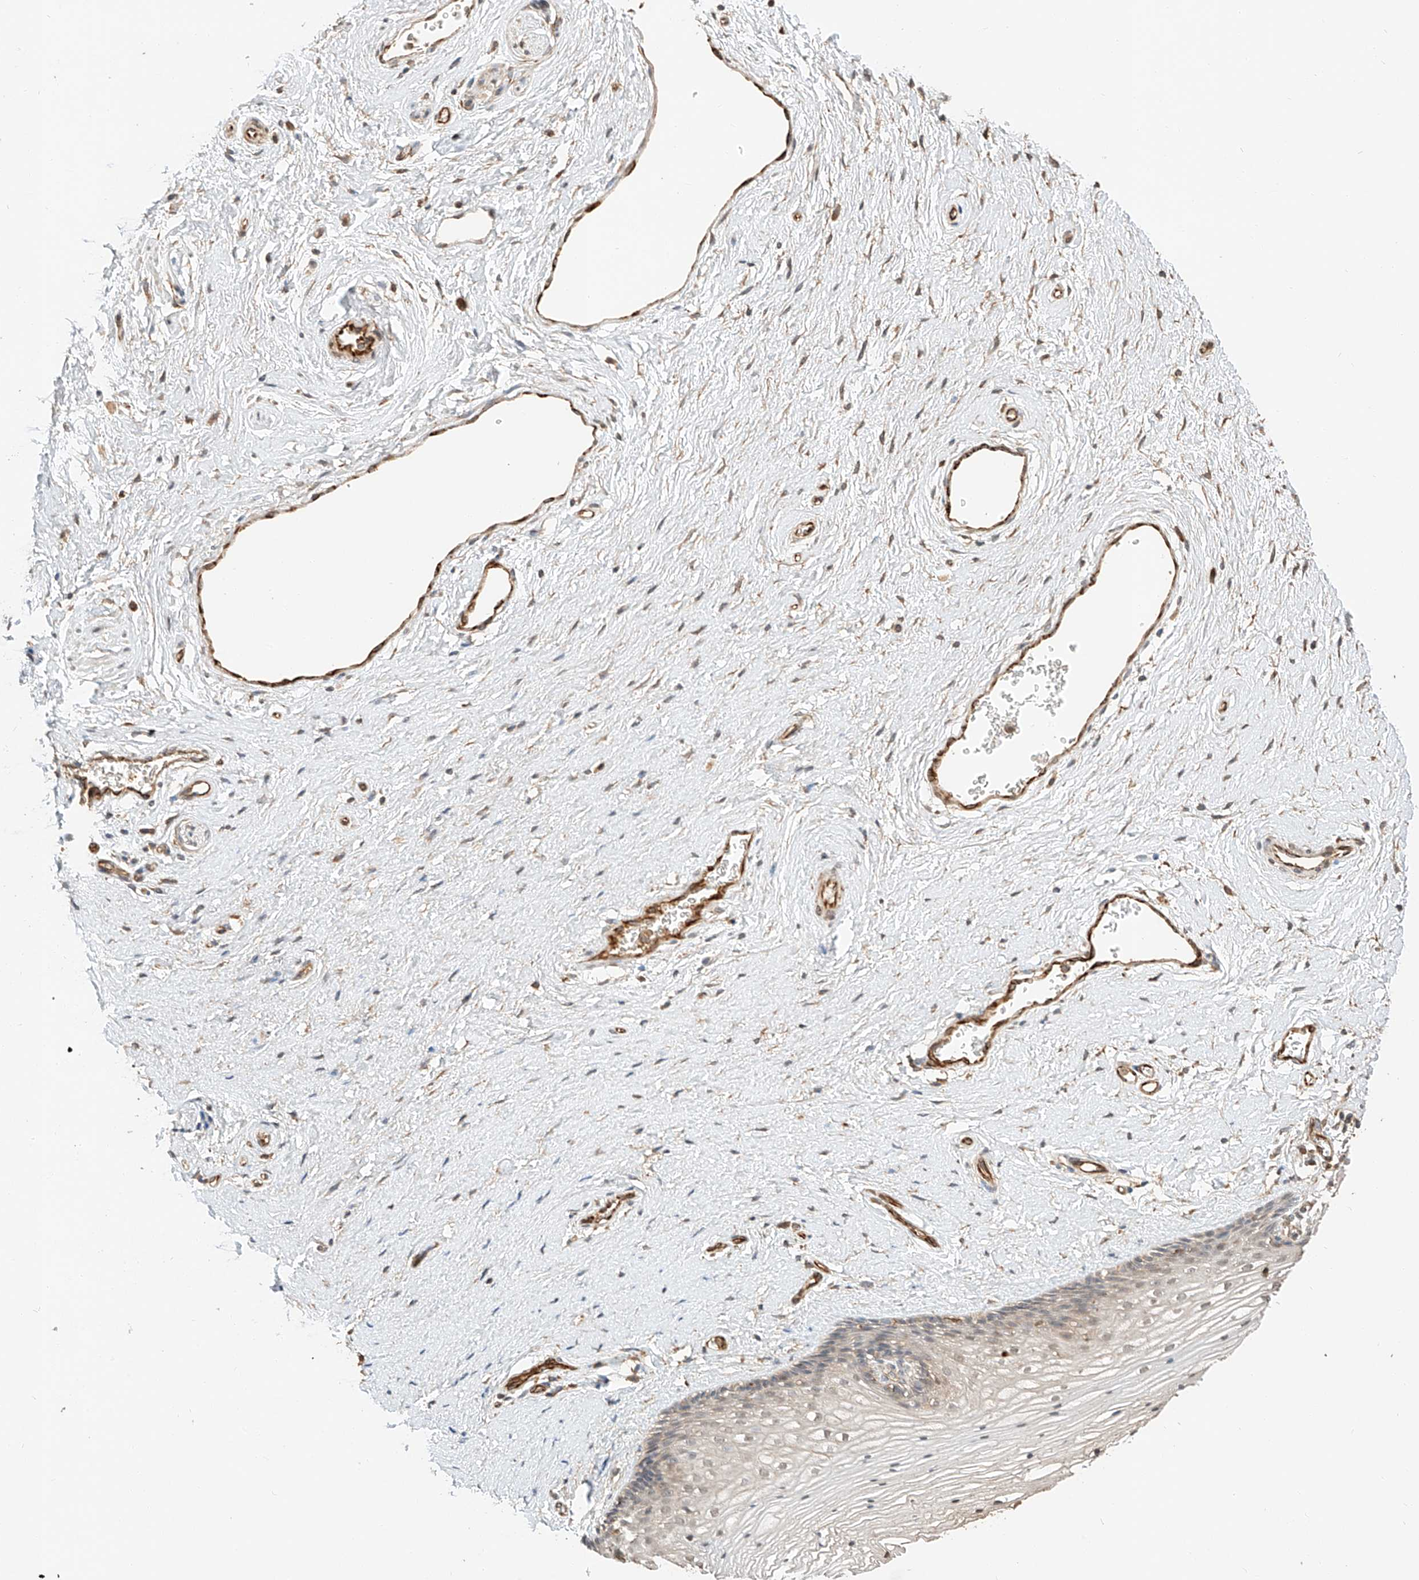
{"staining": {"intensity": "weak", "quantity": "<25%", "location": "cytoplasmic/membranous"}, "tissue": "vagina", "cell_type": "Squamous epithelial cells", "image_type": "normal", "snomed": [{"axis": "morphology", "description": "Normal tissue, NOS"}, {"axis": "topography", "description": "Vagina"}], "caption": "This is an IHC image of unremarkable human vagina. There is no expression in squamous epithelial cells.", "gene": "SUSD6", "patient": {"sex": "female", "age": 46}}